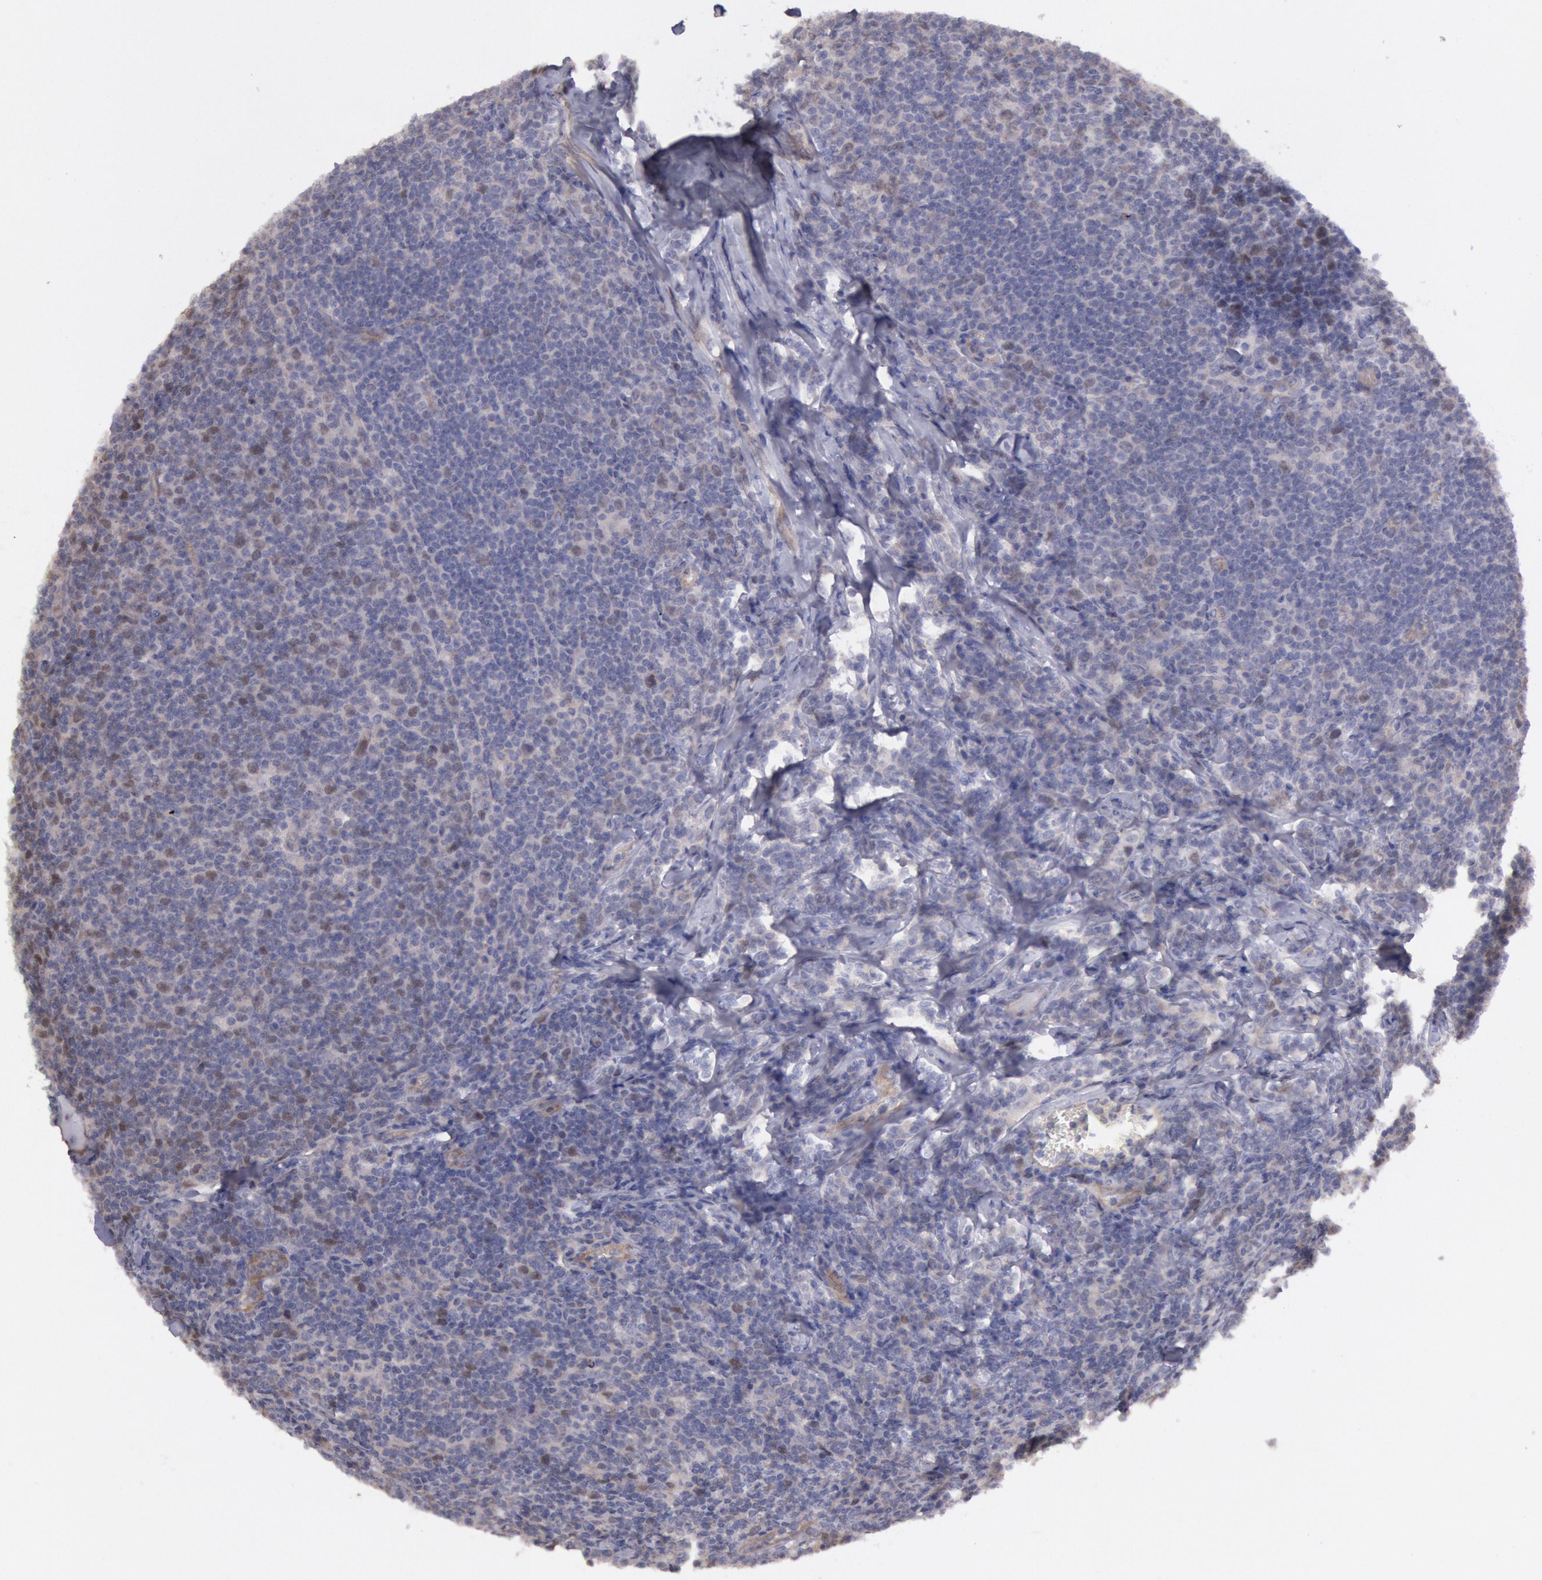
{"staining": {"intensity": "negative", "quantity": "none", "location": "none"}, "tissue": "lymphoma", "cell_type": "Tumor cells", "image_type": "cancer", "snomed": [{"axis": "morphology", "description": "Malignant lymphoma, non-Hodgkin's type, Low grade"}, {"axis": "topography", "description": "Lymph node"}], "caption": "Tumor cells are negative for brown protein staining in lymphoma. The staining was performed using DAB (3,3'-diaminobenzidine) to visualize the protein expression in brown, while the nuclei were stained in blue with hematoxylin (Magnification: 20x).", "gene": "AMOTL1", "patient": {"sex": "male", "age": 74}}